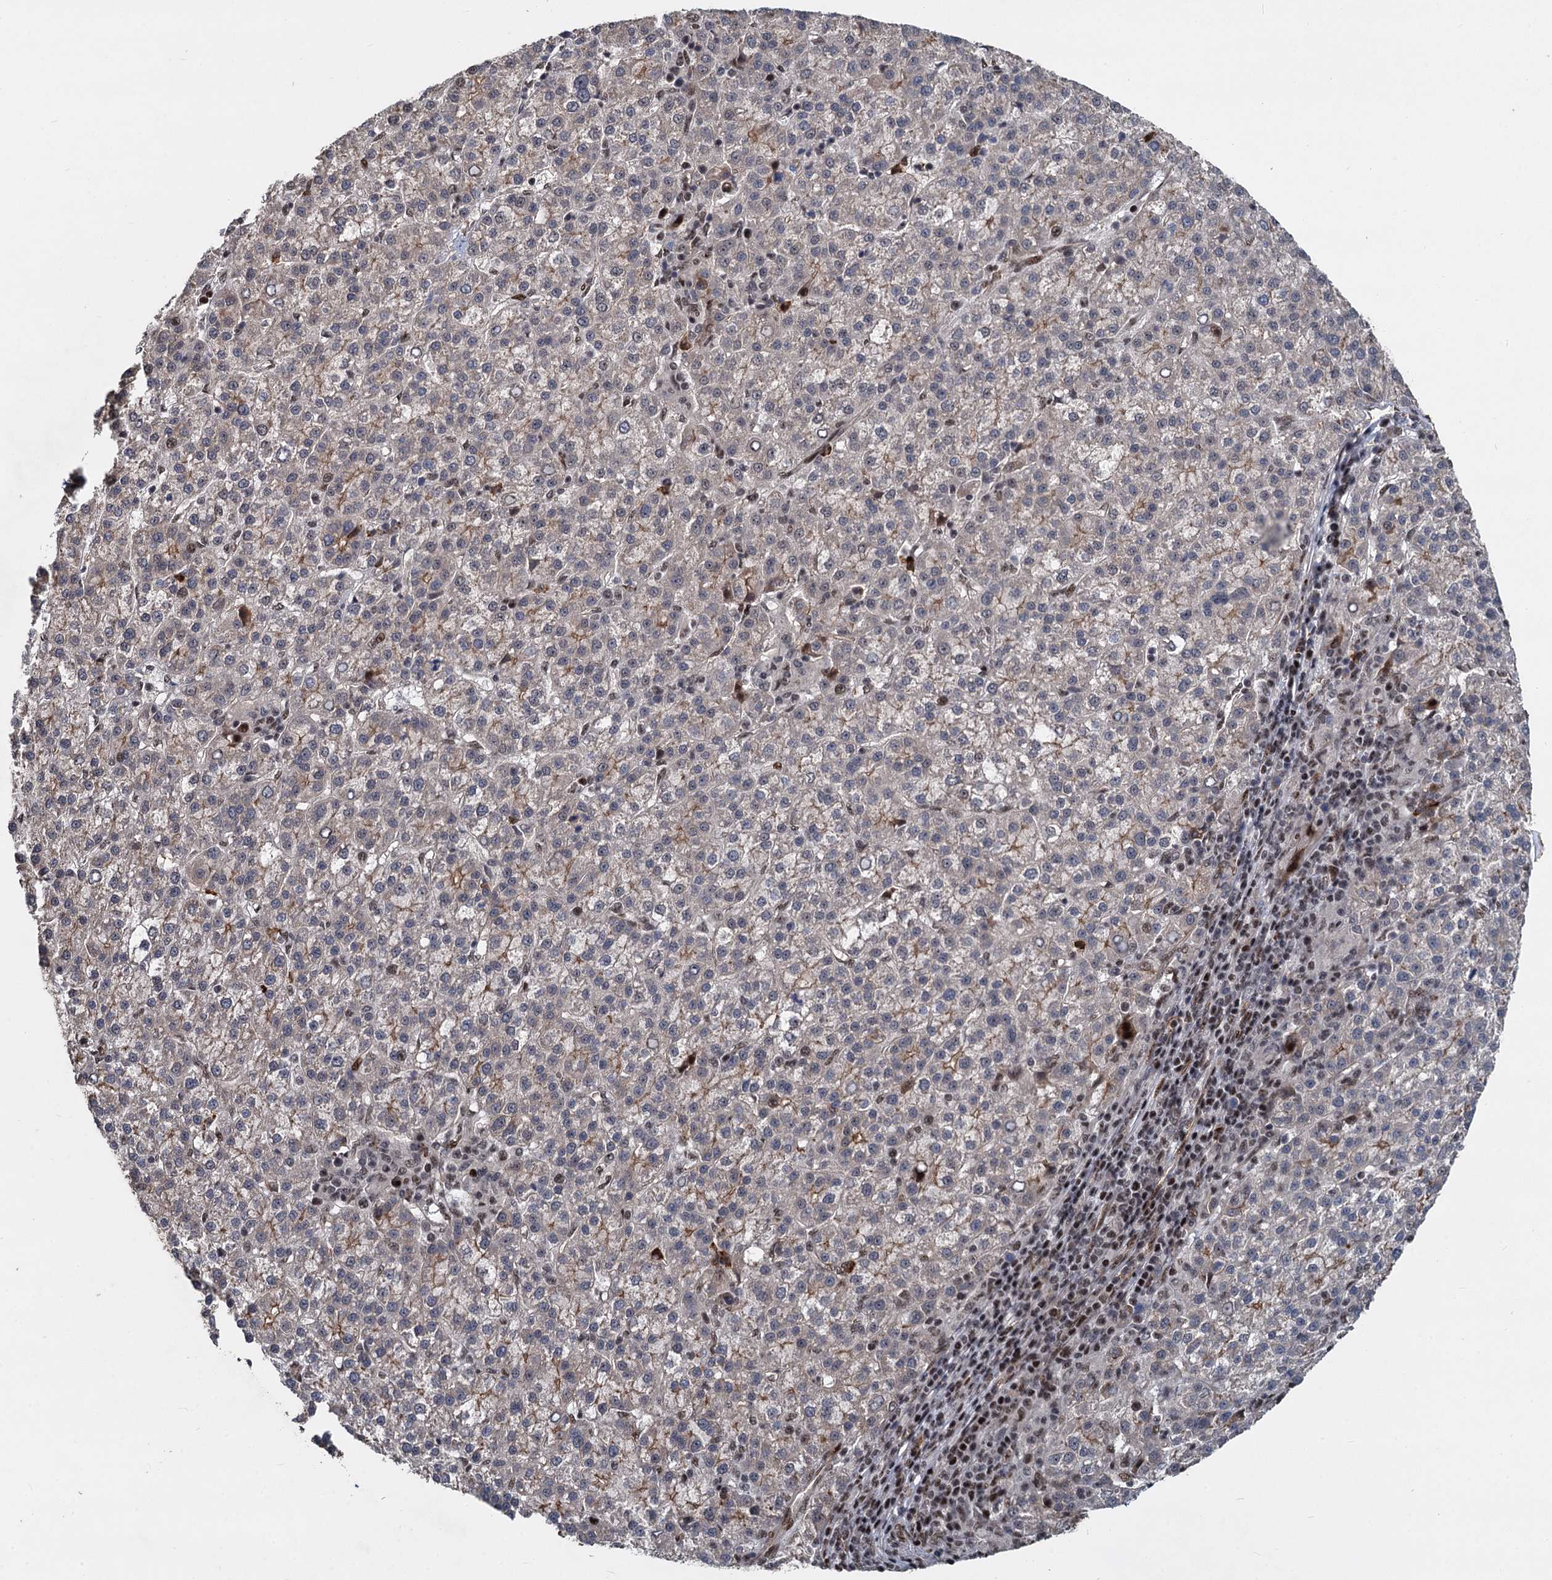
{"staining": {"intensity": "weak", "quantity": "<25%", "location": "cytoplasmic/membranous"}, "tissue": "liver cancer", "cell_type": "Tumor cells", "image_type": "cancer", "snomed": [{"axis": "morphology", "description": "Carcinoma, Hepatocellular, NOS"}, {"axis": "topography", "description": "Liver"}], "caption": "This is a image of immunohistochemistry staining of liver cancer, which shows no staining in tumor cells. (DAB (3,3'-diaminobenzidine) immunohistochemistry (IHC), high magnification).", "gene": "ANKRD49", "patient": {"sex": "female", "age": 58}}